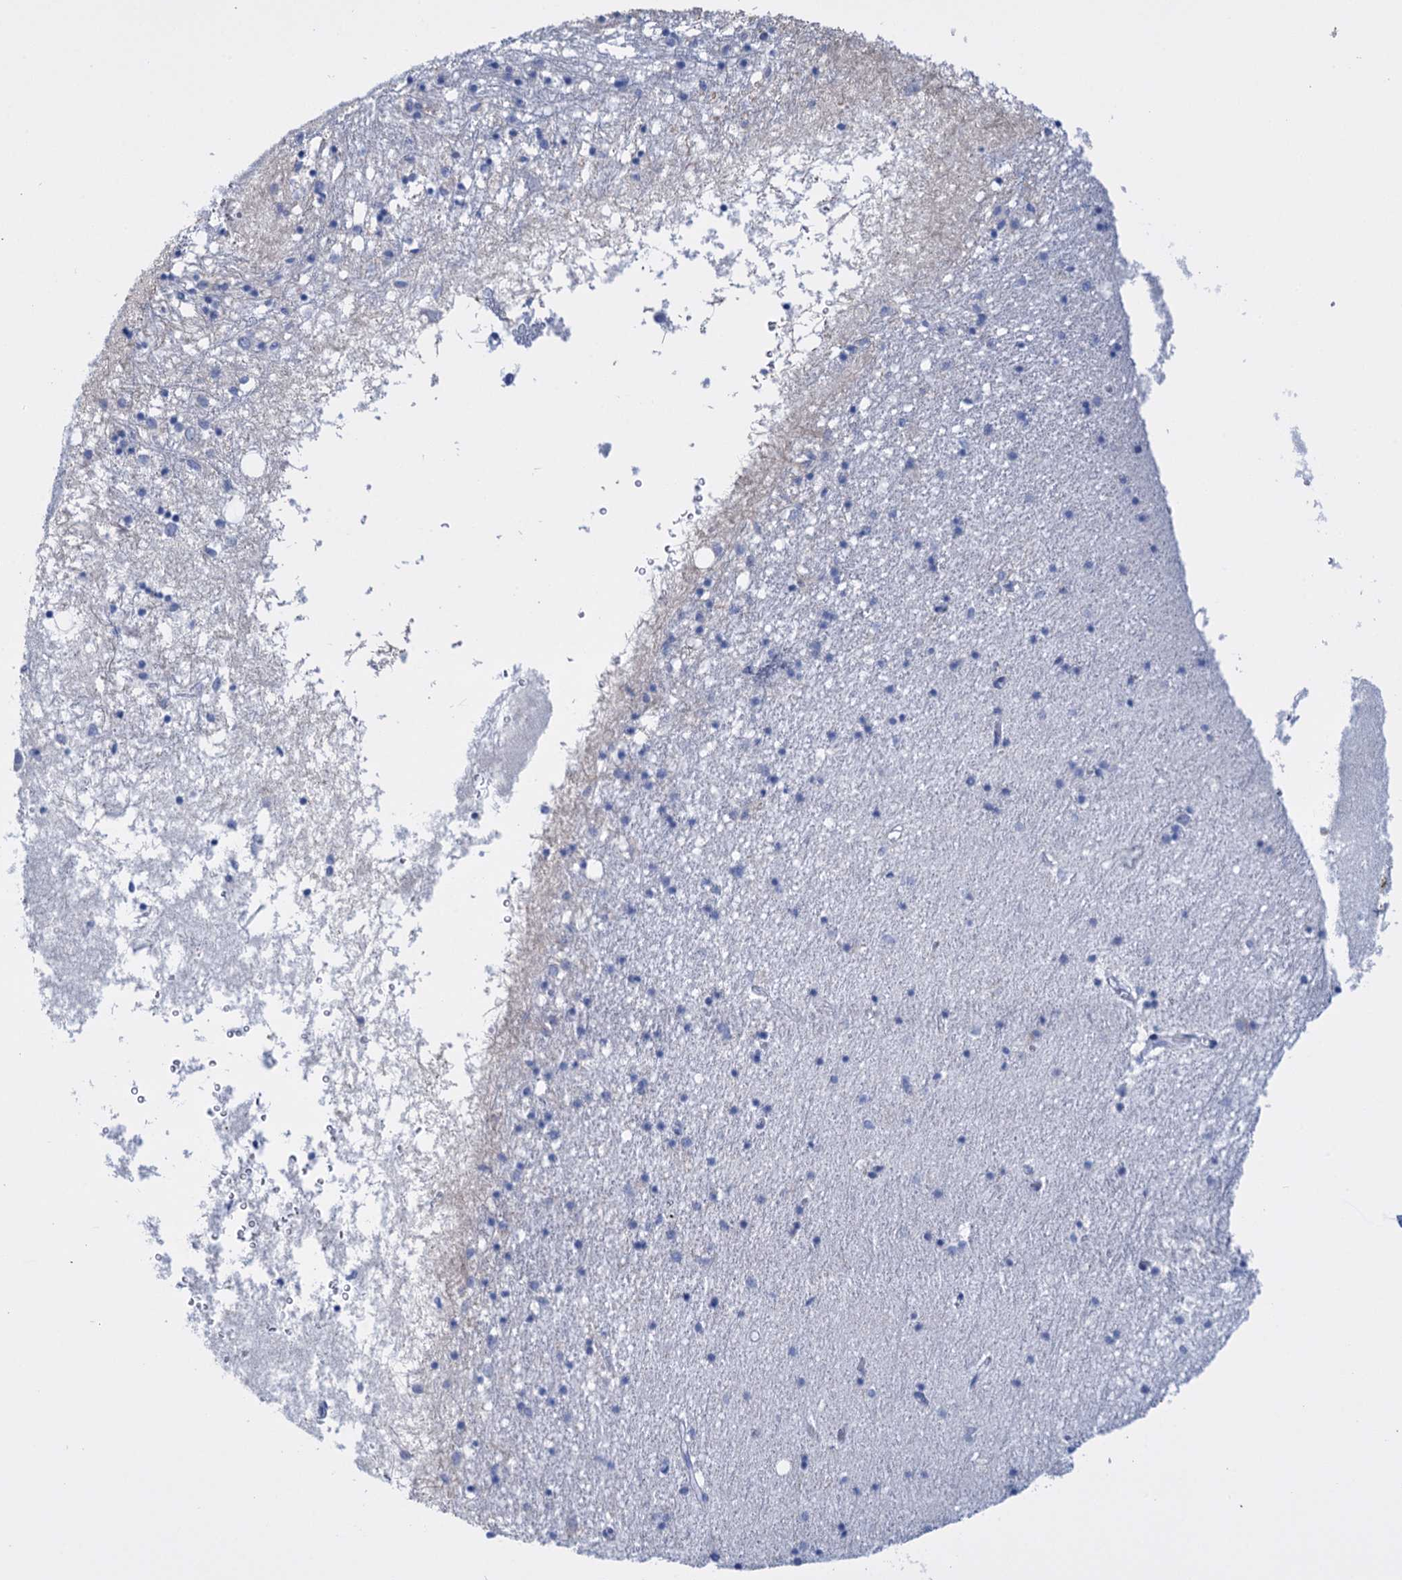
{"staining": {"intensity": "negative", "quantity": "none", "location": "none"}, "tissue": "hippocampus", "cell_type": "Glial cells", "image_type": "normal", "snomed": [{"axis": "morphology", "description": "Normal tissue, NOS"}, {"axis": "topography", "description": "Hippocampus"}], "caption": "There is no significant expression in glial cells of hippocampus.", "gene": "FBXW12", "patient": {"sex": "male", "age": 70}}